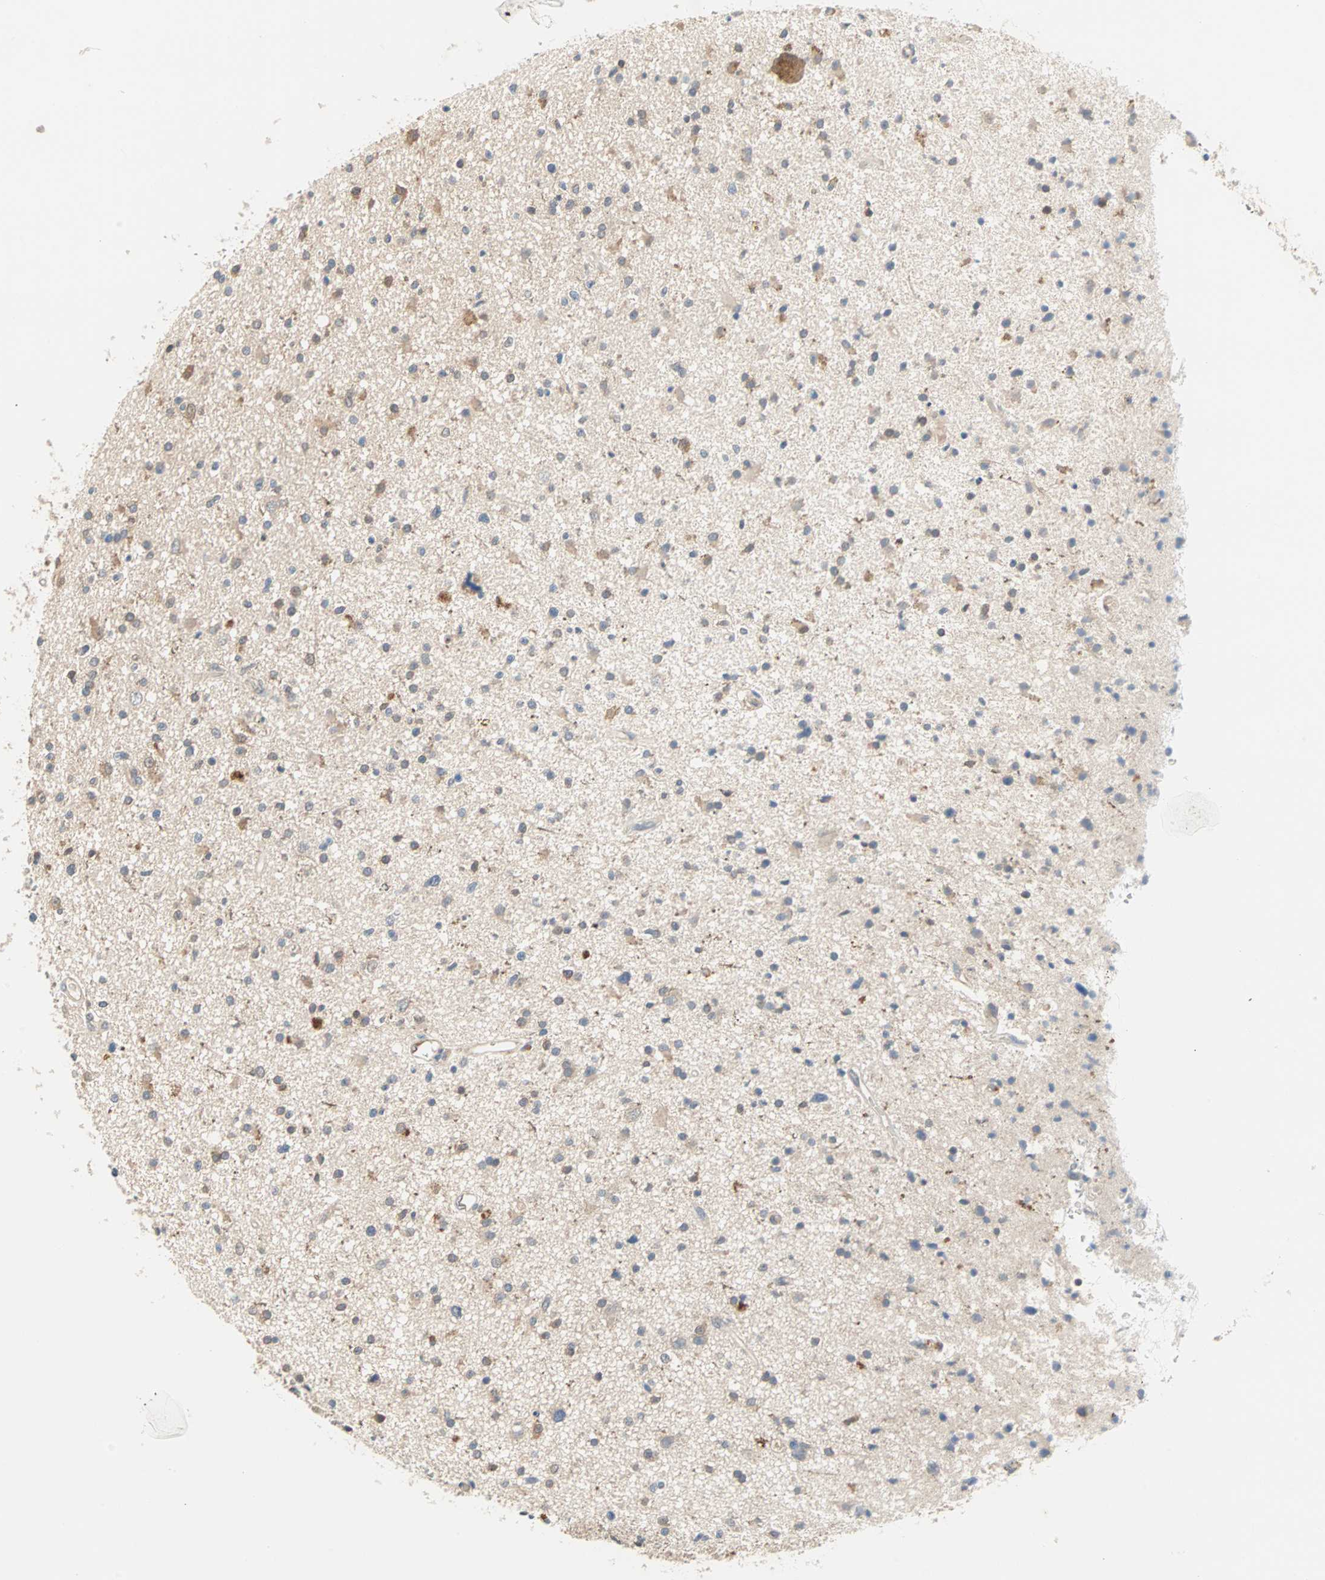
{"staining": {"intensity": "moderate", "quantity": ">75%", "location": "cytoplasmic/membranous"}, "tissue": "glioma", "cell_type": "Tumor cells", "image_type": "cancer", "snomed": [{"axis": "morphology", "description": "Glioma, malignant, High grade"}, {"axis": "topography", "description": "Brain"}], "caption": "Glioma was stained to show a protein in brown. There is medium levels of moderate cytoplasmic/membranous staining in about >75% of tumor cells.", "gene": "MPI", "patient": {"sex": "male", "age": 33}}